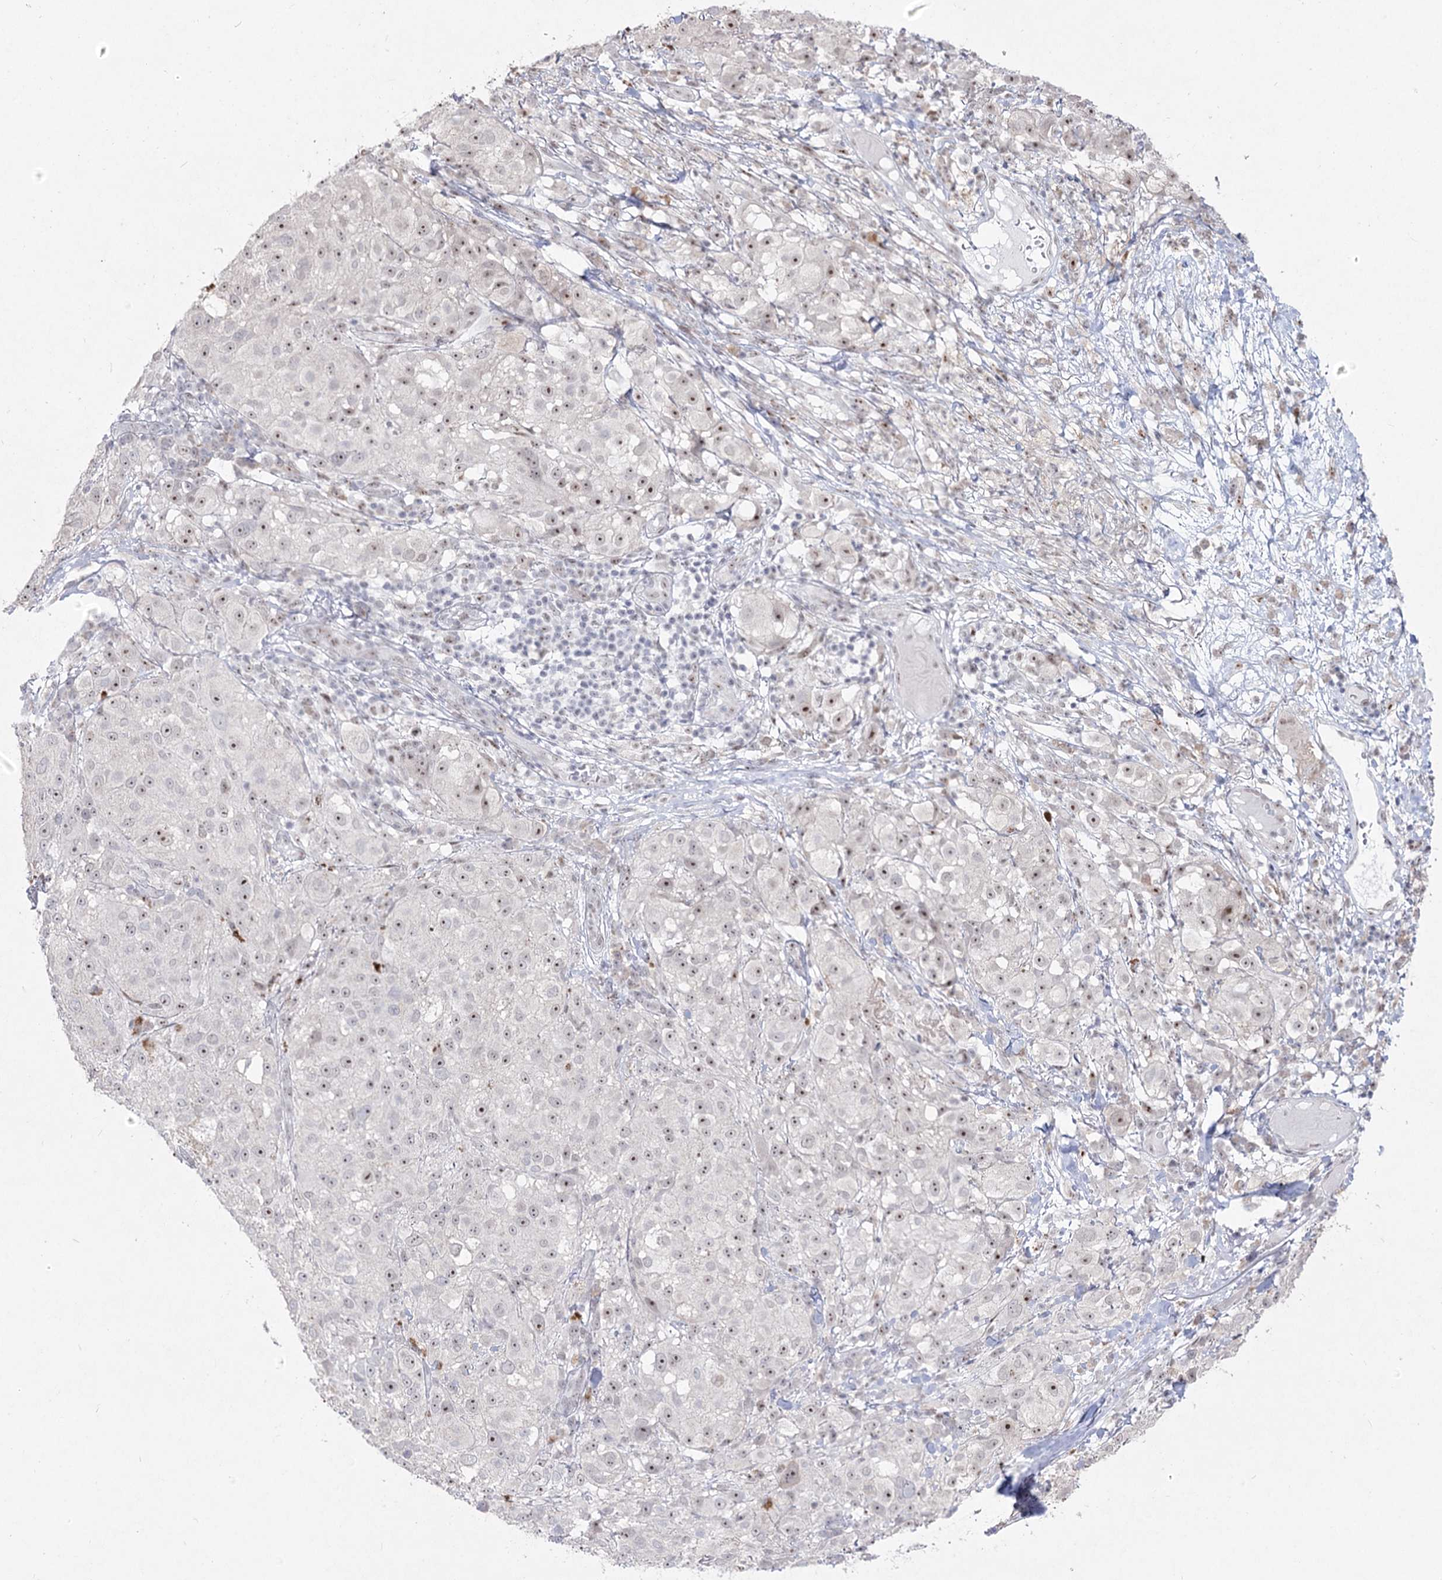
{"staining": {"intensity": "weak", "quantity": "25%-75%", "location": "nuclear"}, "tissue": "melanoma", "cell_type": "Tumor cells", "image_type": "cancer", "snomed": [{"axis": "morphology", "description": "Necrosis, NOS"}, {"axis": "morphology", "description": "Malignant melanoma, NOS"}, {"axis": "topography", "description": "Skin"}], "caption": "Melanoma stained with immunohistochemistry (IHC) demonstrates weak nuclear expression in approximately 25%-75% of tumor cells.", "gene": "DDX50", "patient": {"sex": "female", "age": 87}}